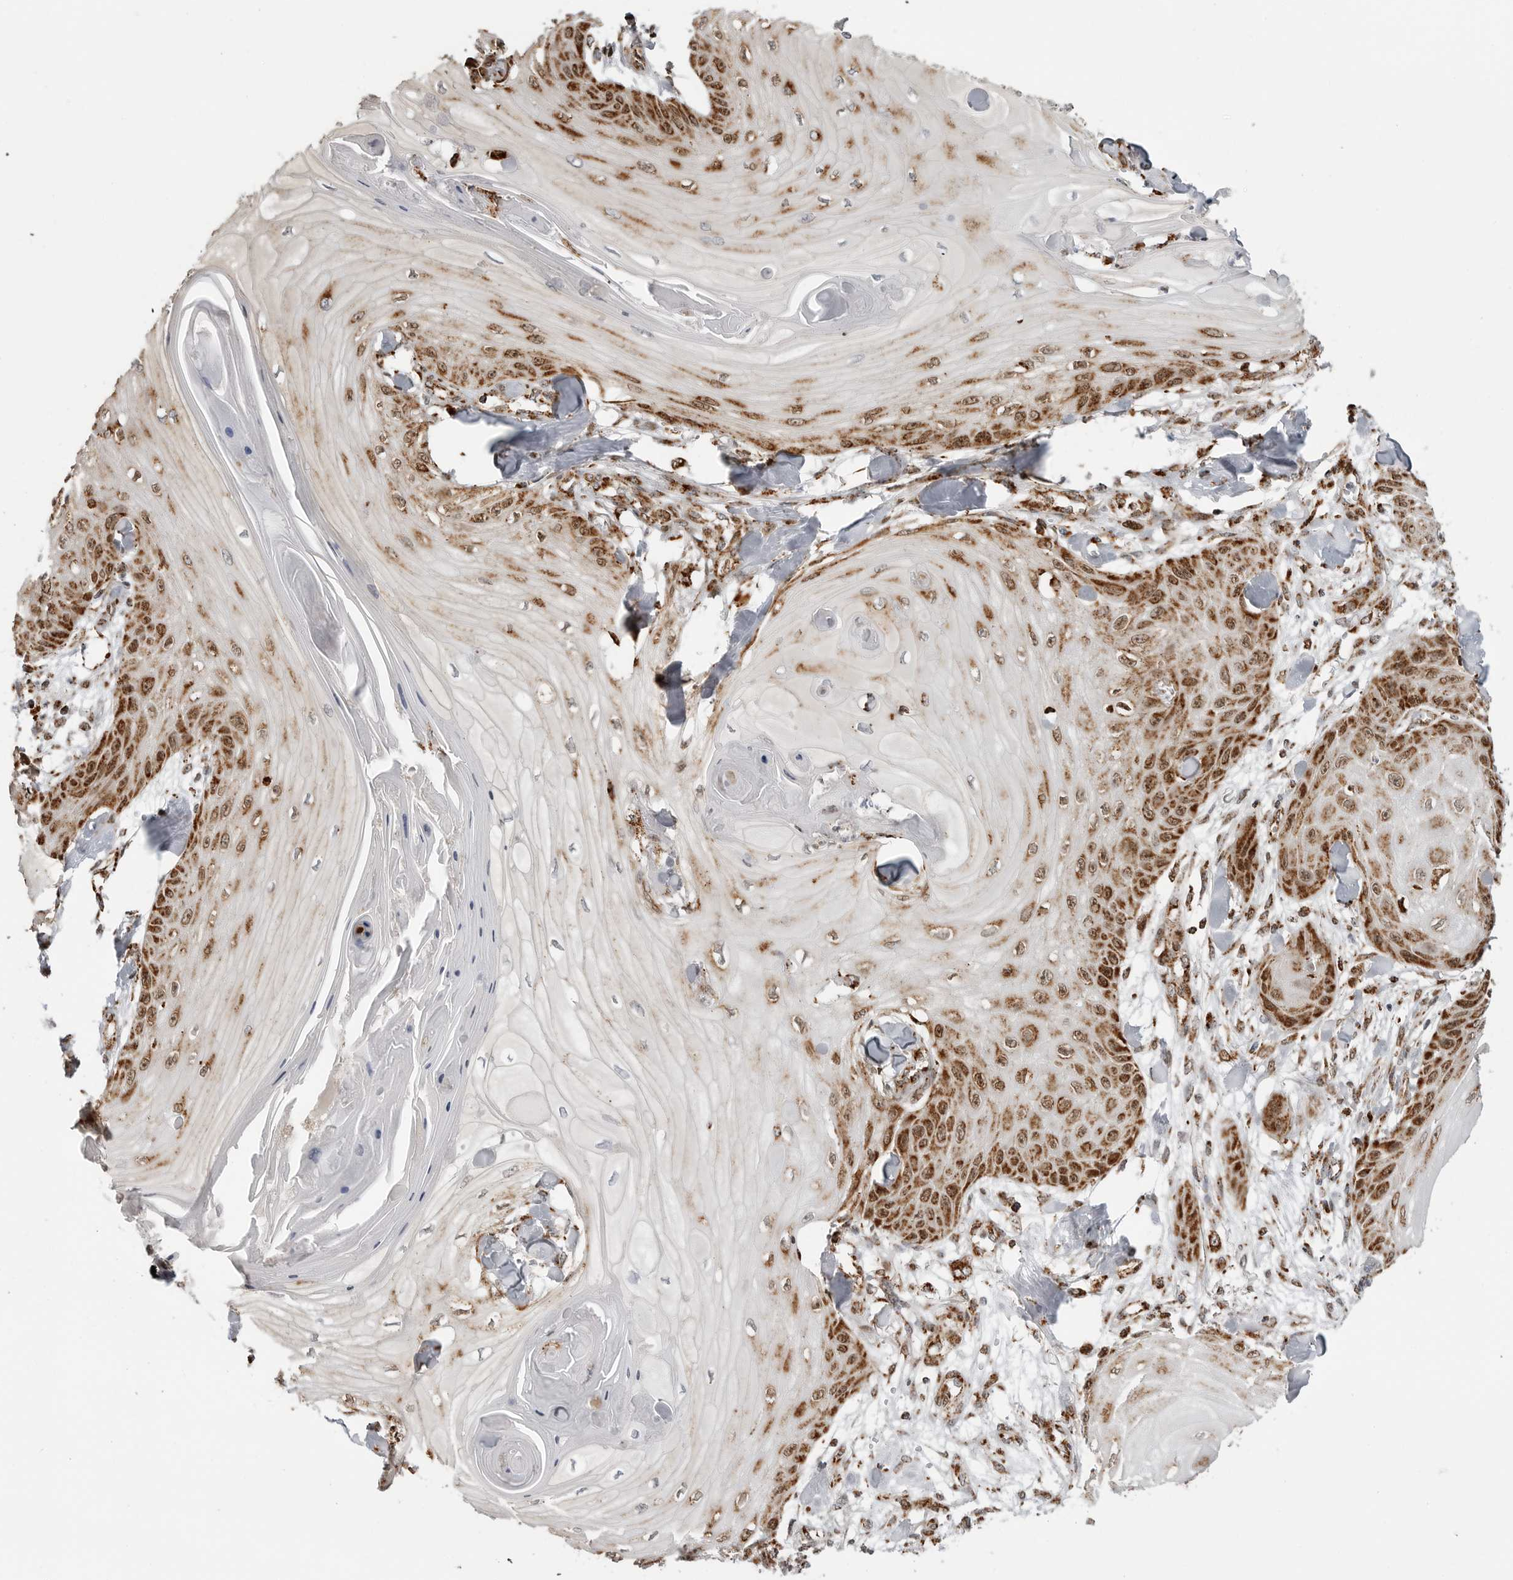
{"staining": {"intensity": "strong", "quantity": ">75%", "location": "cytoplasmic/membranous,nuclear"}, "tissue": "skin cancer", "cell_type": "Tumor cells", "image_type": "cancer", "snomed": [{"axis": "morphology", "description": "Squamous cell carcinoma, NOS"}, {"axis": "topography", "description": "Skin"}], "caption": "The image demonstrates immunohistochemical staining of squamous cell carcinoma (skin). There is strong cytoplasmic/membranous and nuclear positivity is seen in about >75% of tumor cells.", "gene": "COX5A", "patient": {"sex": "male", "age": 74}}